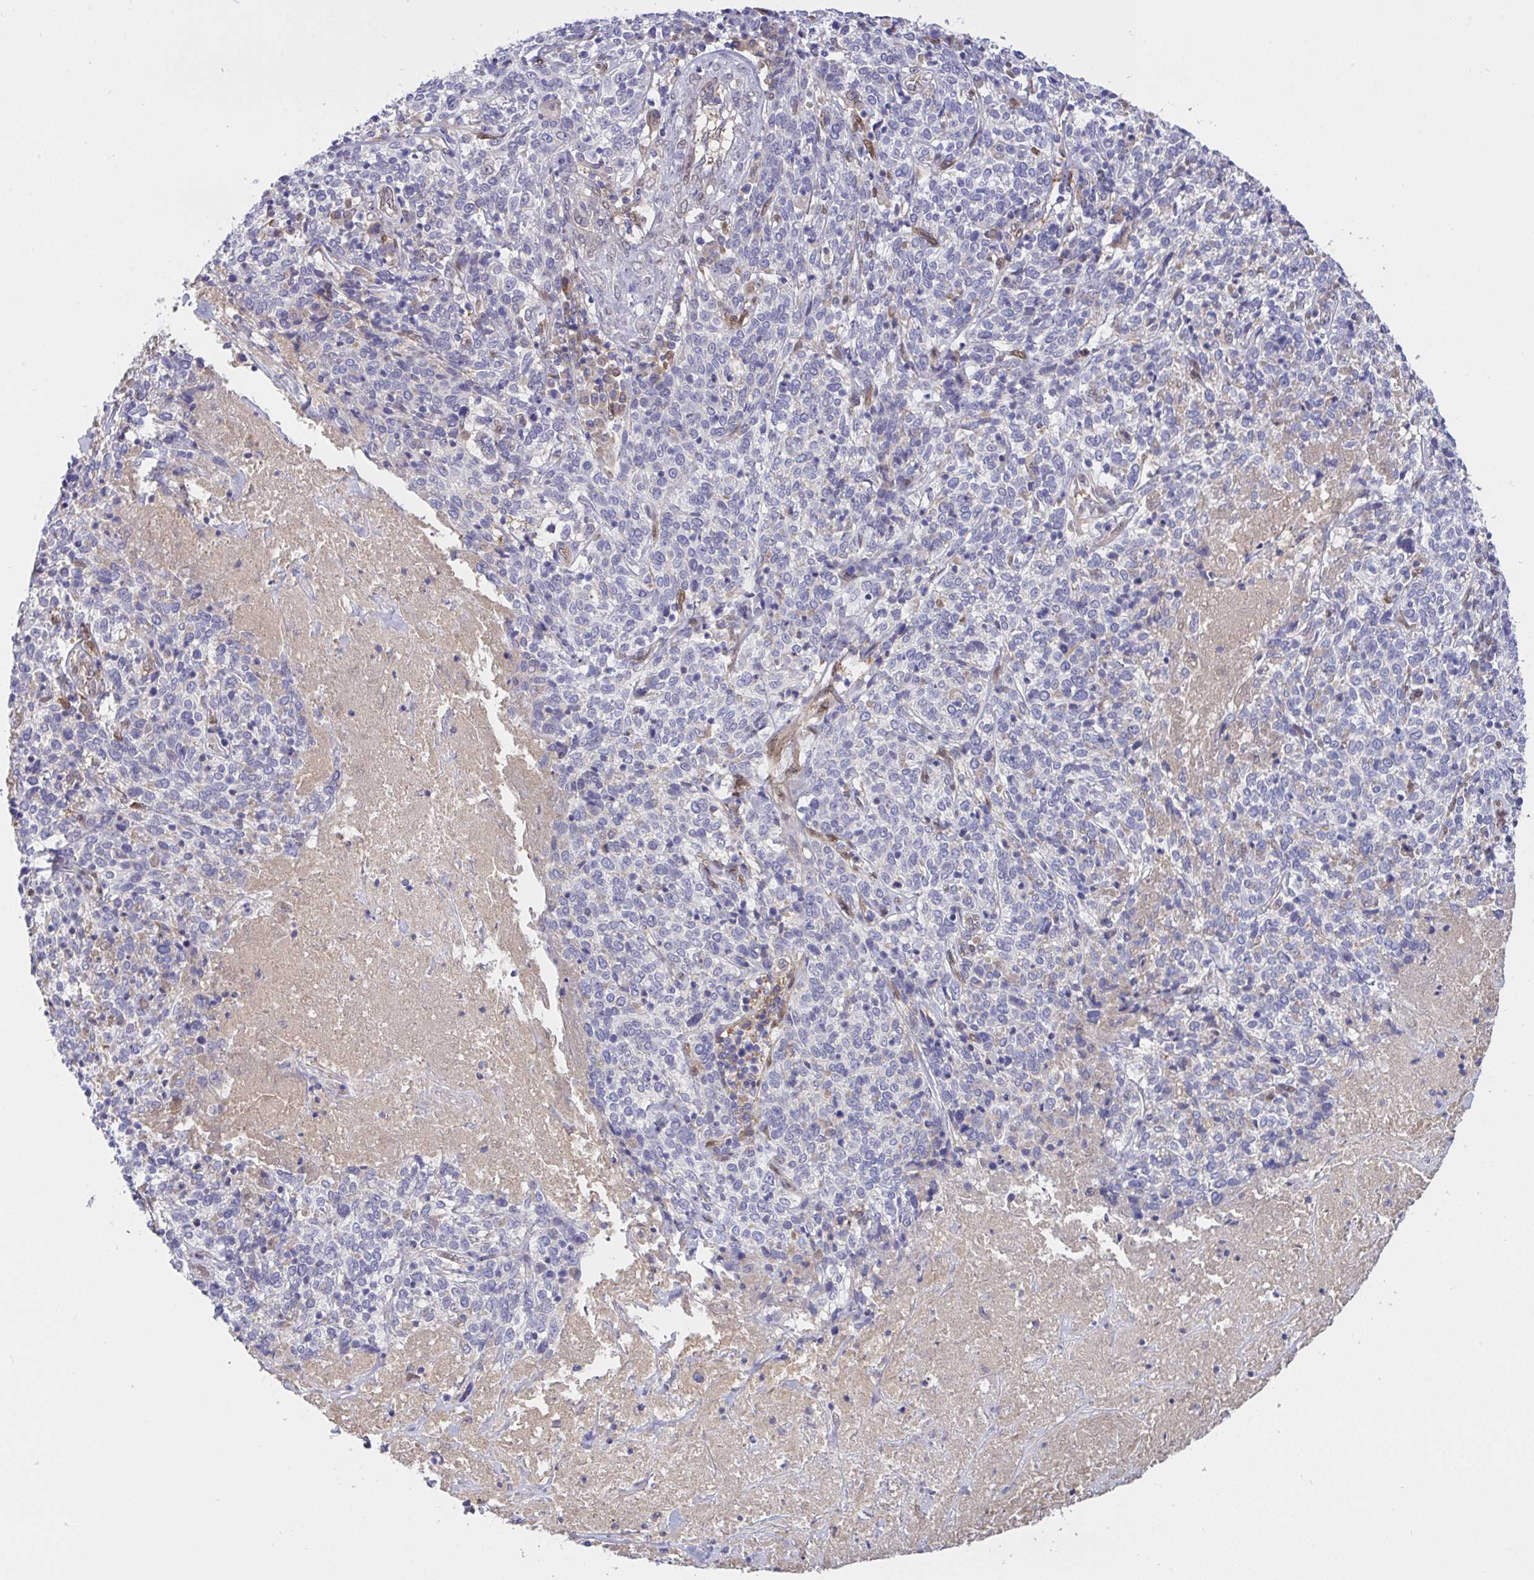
{"staining": {"intensity": "negative", "quantity": "none", "location": "none"}, "tissue": "cervical cancer", "cell_type": "Tumor cells", "image_type": "cancer", "snomed": [{"axis": "morphology", "description": "Squamous cell carcinoma, NOS"}, {"axis": "topography", "description": "Cervix"}], "caption": "Immunohistochemistry micrograph of neoplastic tissue: human cervical cancer (squamous cell carcinoma) stained with DAB (3,3'-diaminobenzidine) displays no significant protein staining in tumor cells.", "gene": "L3HYPDH", "patient": {"sex": "female", "age": 46}}